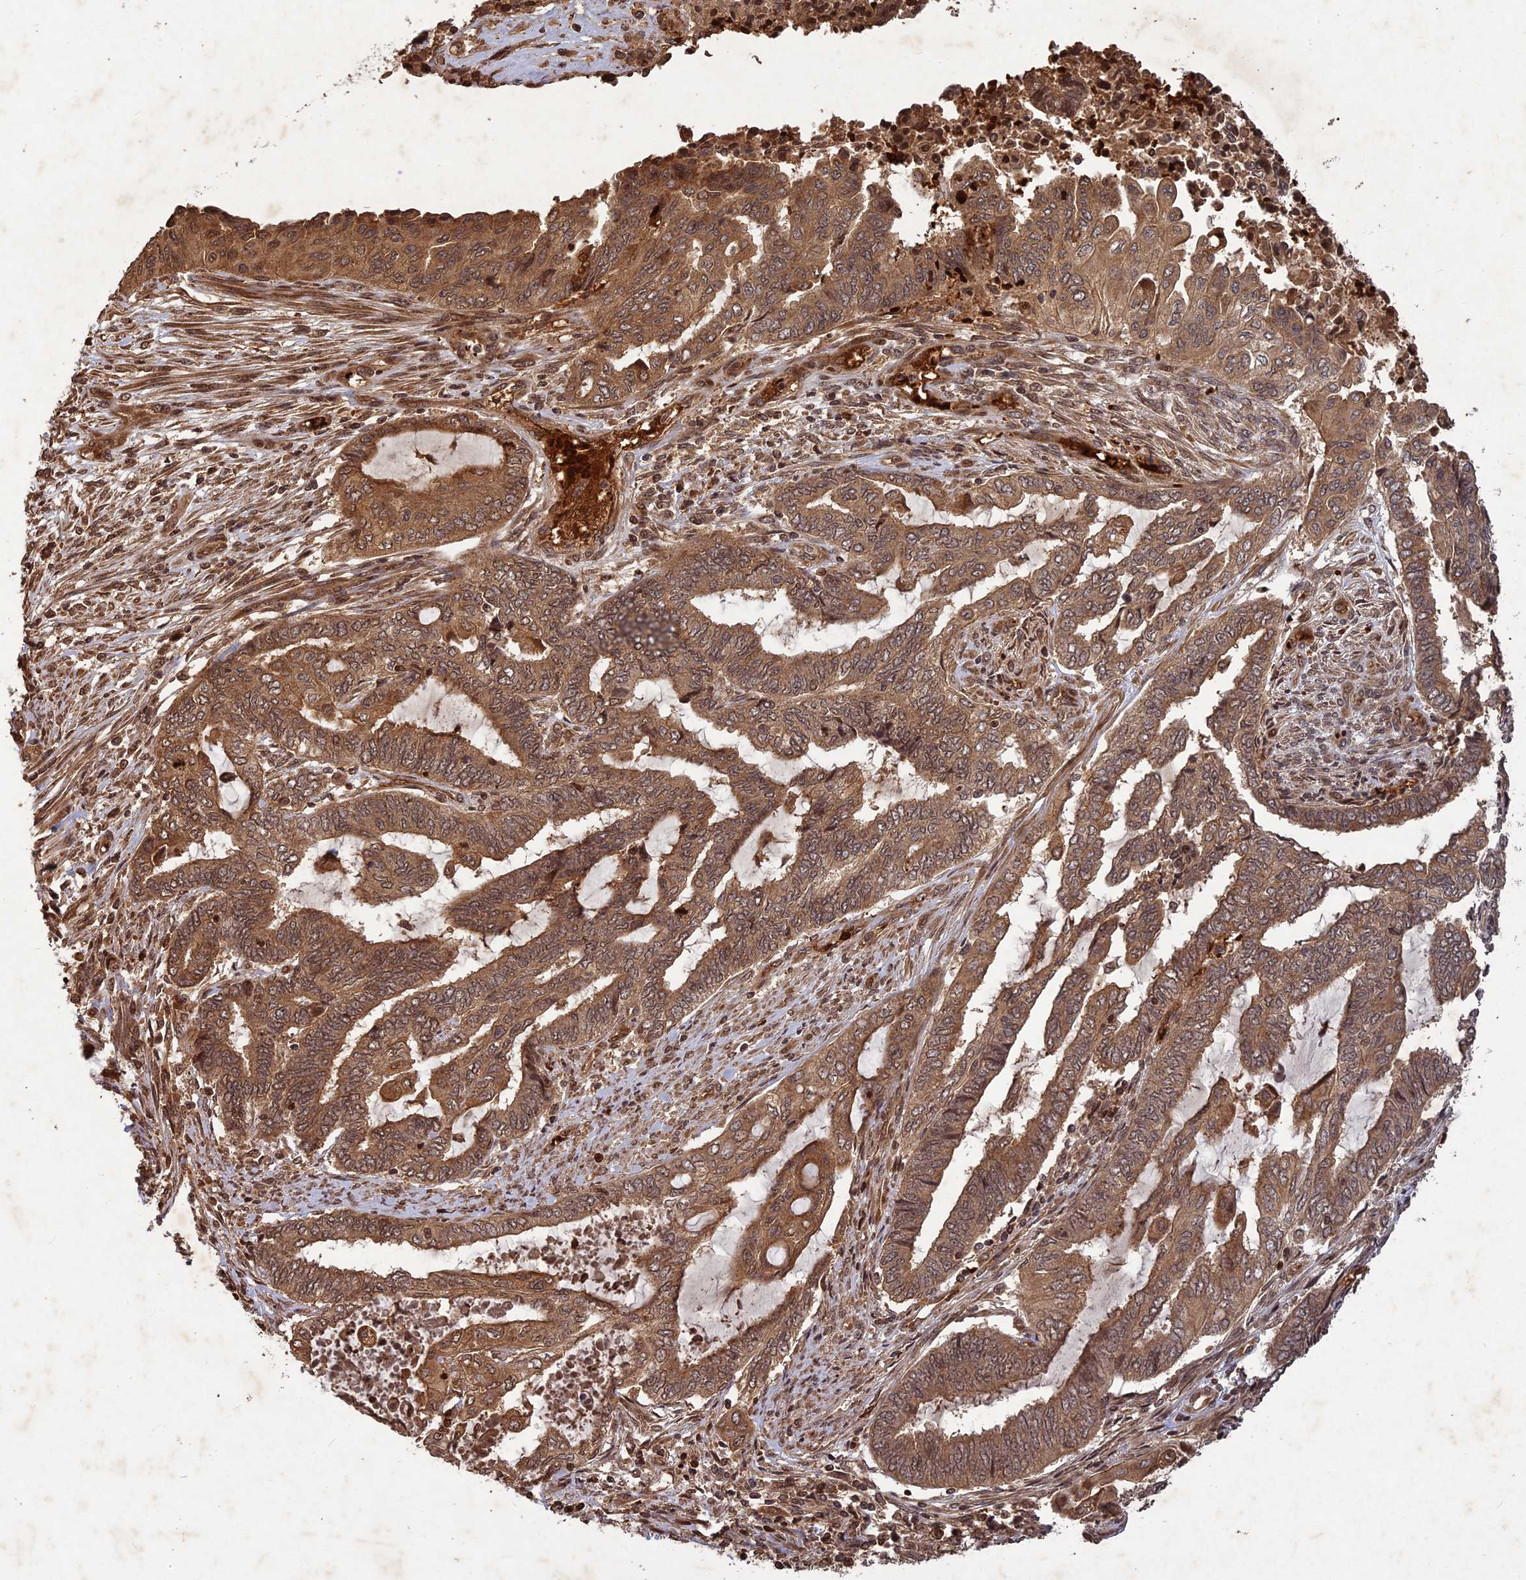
{"staining": {"intensity": "moderate", "quantity": ">75%", "location": "cytoplasmic/membranous,nuclear"}, "tissue": "endometrial cancer", "cell_type": "Tumor cells", "image_type": "cancer", "snomed": [{"axis": "morphology", "description": "Adenocarcinoma, NOS"}, {"axis": "topography", "description": "Uterus"}, {"axis": "topography", "description": "Endometrium"}], "caption": "IHC micrograph of adenocarcinoma (endometrial) stained for a protein (brown), which reveals medium levels of moderate cytoplasmic/membranous and nuclear staining in approximately >75% of tumor cells.", "gene": "SRMS", "patient": {"sex": "female", "age": 70}}